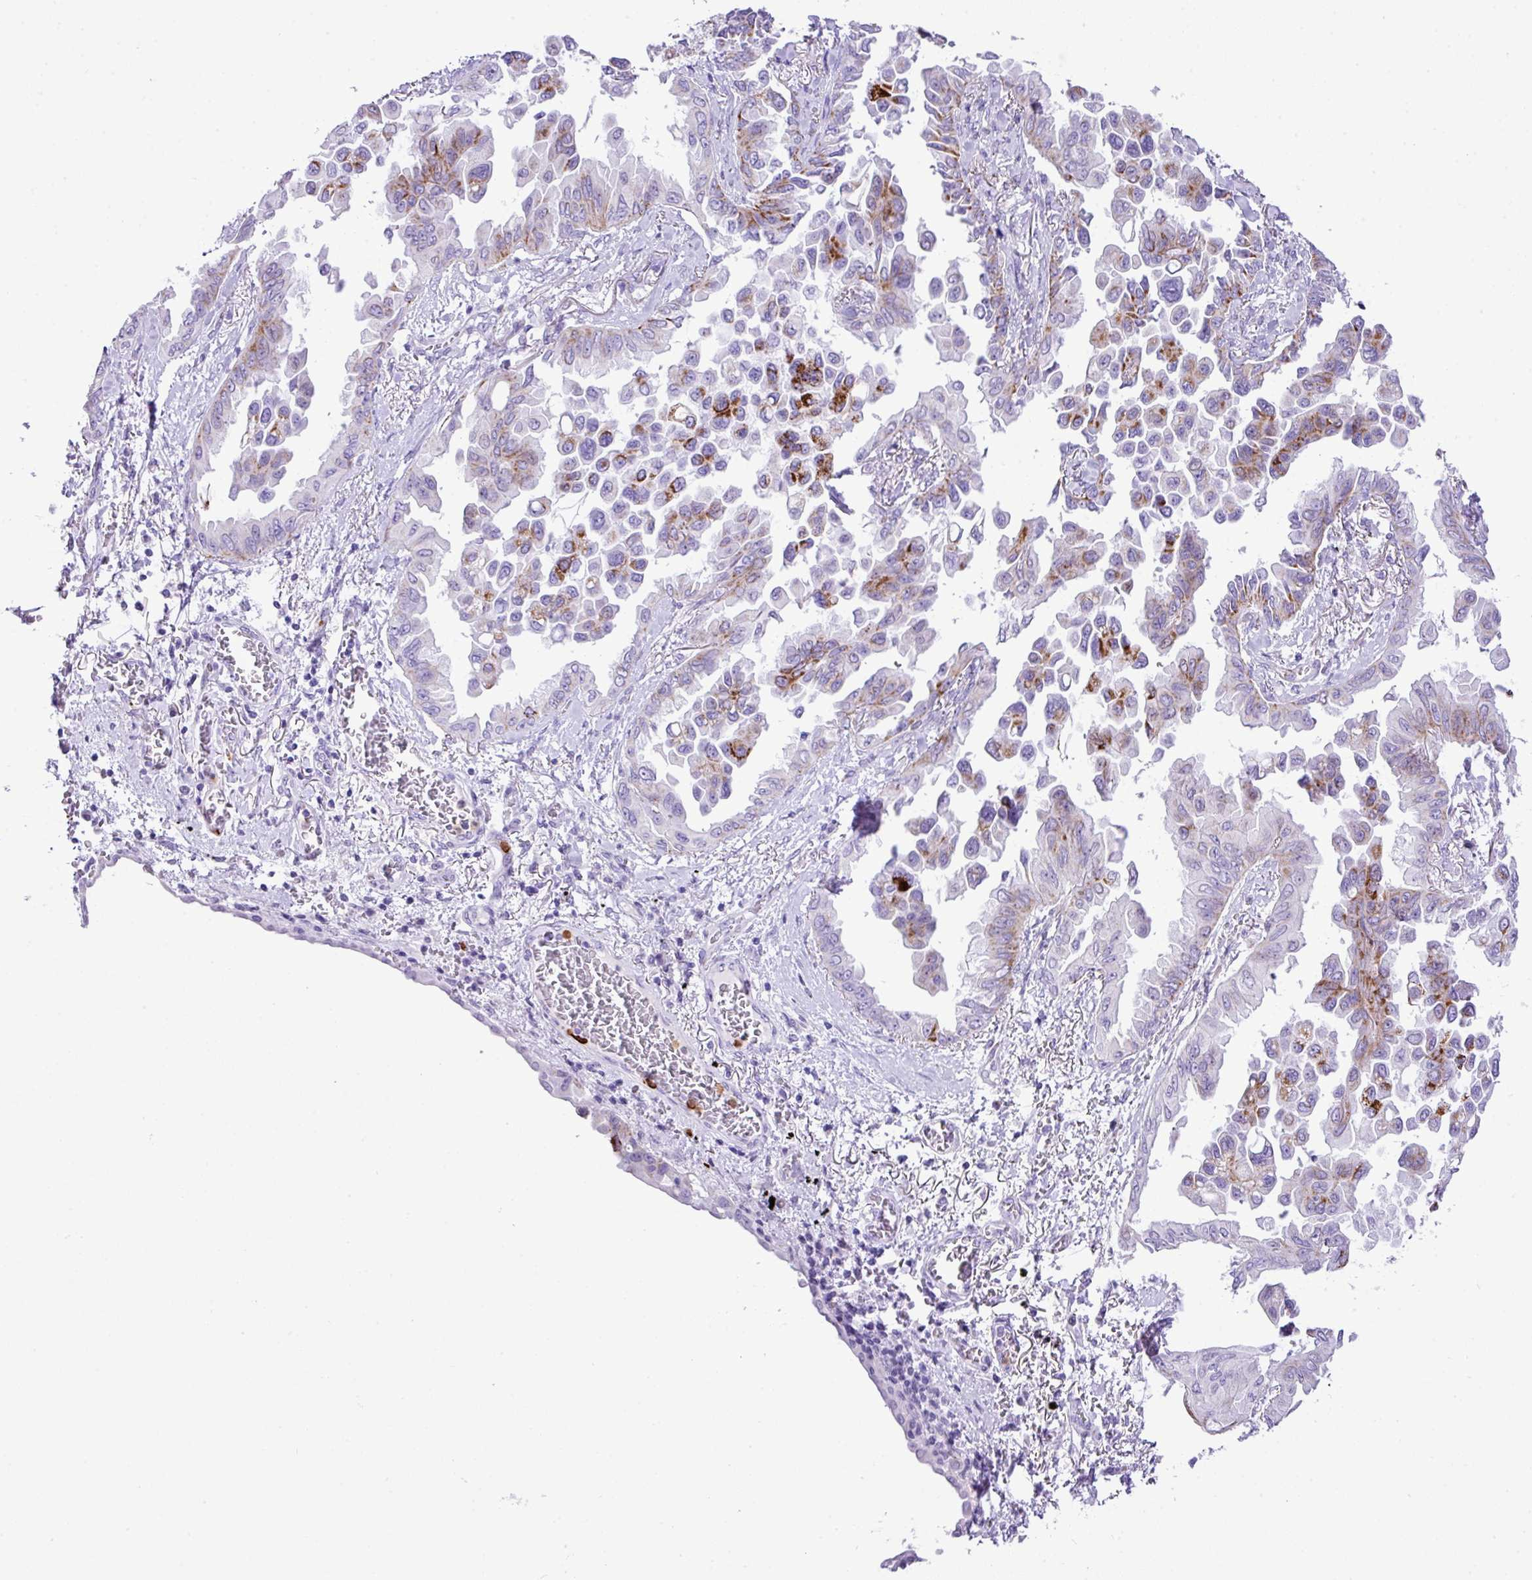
{"staining": {"intensity": "moderate", "quantity": "25%-75%", "location": "cytoplasmic/membranous"}, "tissue": "lung cancer", "cell_type": "Tumor cells", "image_type": "cancer", "snomed": [{"axis": "morphology", "description": "Adenocarcinoma, NOS"}, {"axis": "topography", "description": "Lung"}], "caption": "Protein staining reveals moderate cytoplasmic/membranous positivity in about 25%-75% of tumor cells in adenocarcinoma (lung).", "gene": "RCAN2", "patient": {"sex": "female", "age": 67}}